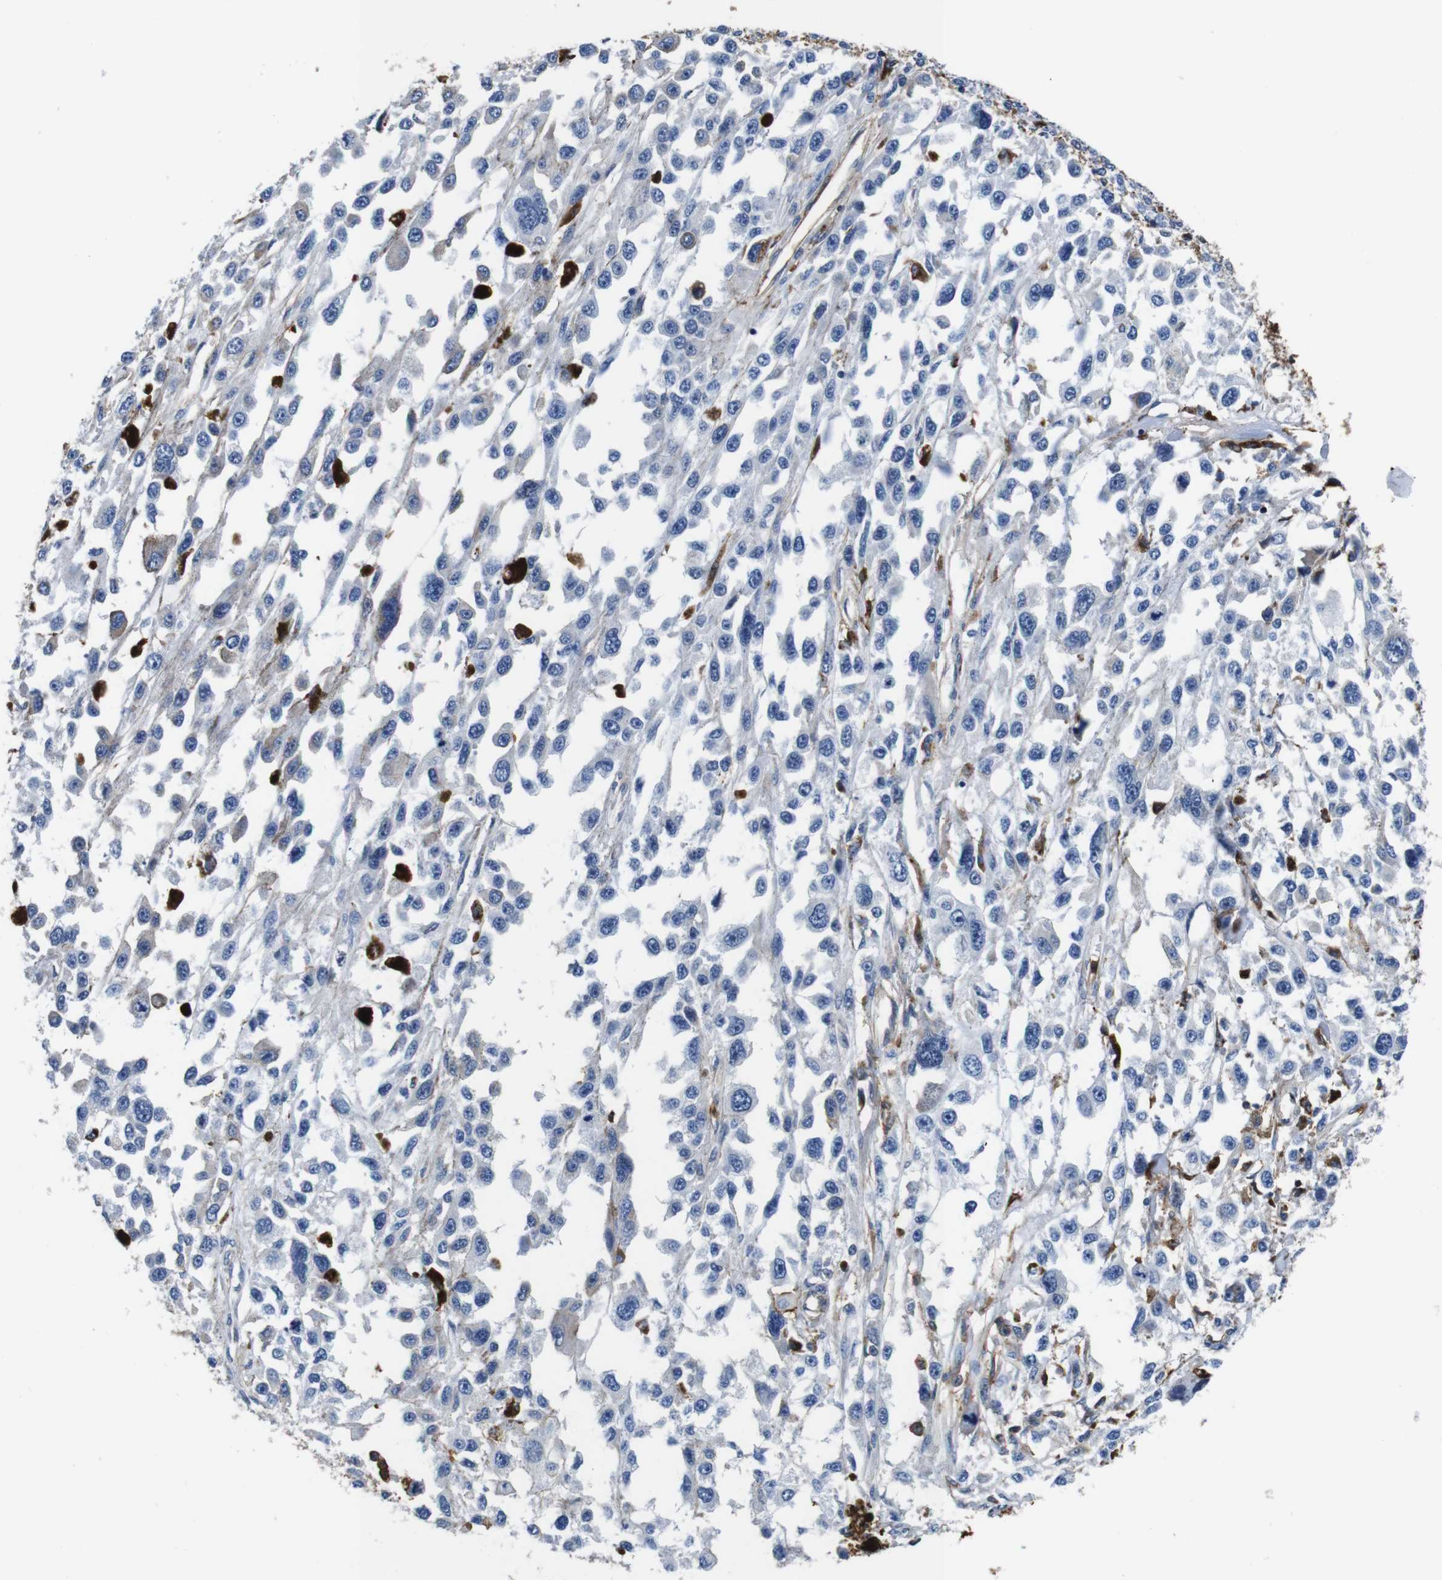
{"staining": {"intensity": "negative", "quantity": "none", "location": "none"}, "tissue": "melanoma", "cell_type": "Tumor cells", "image_type": "cancer", "snomed": [{"axis": "morphology", "description": "Malignant melanoma, Metastatic site"}, {"axis": "topography", "description": "Lymph node"}], "caption": "Tumor cells are negative for brown protein staining in melanoma. (DAB (3,3'-diaminobenzidine) immunohistochemistry (IHC), high magnification).", "gene": "ANXA1", "patient": {"sex": "male", "age": 59}}